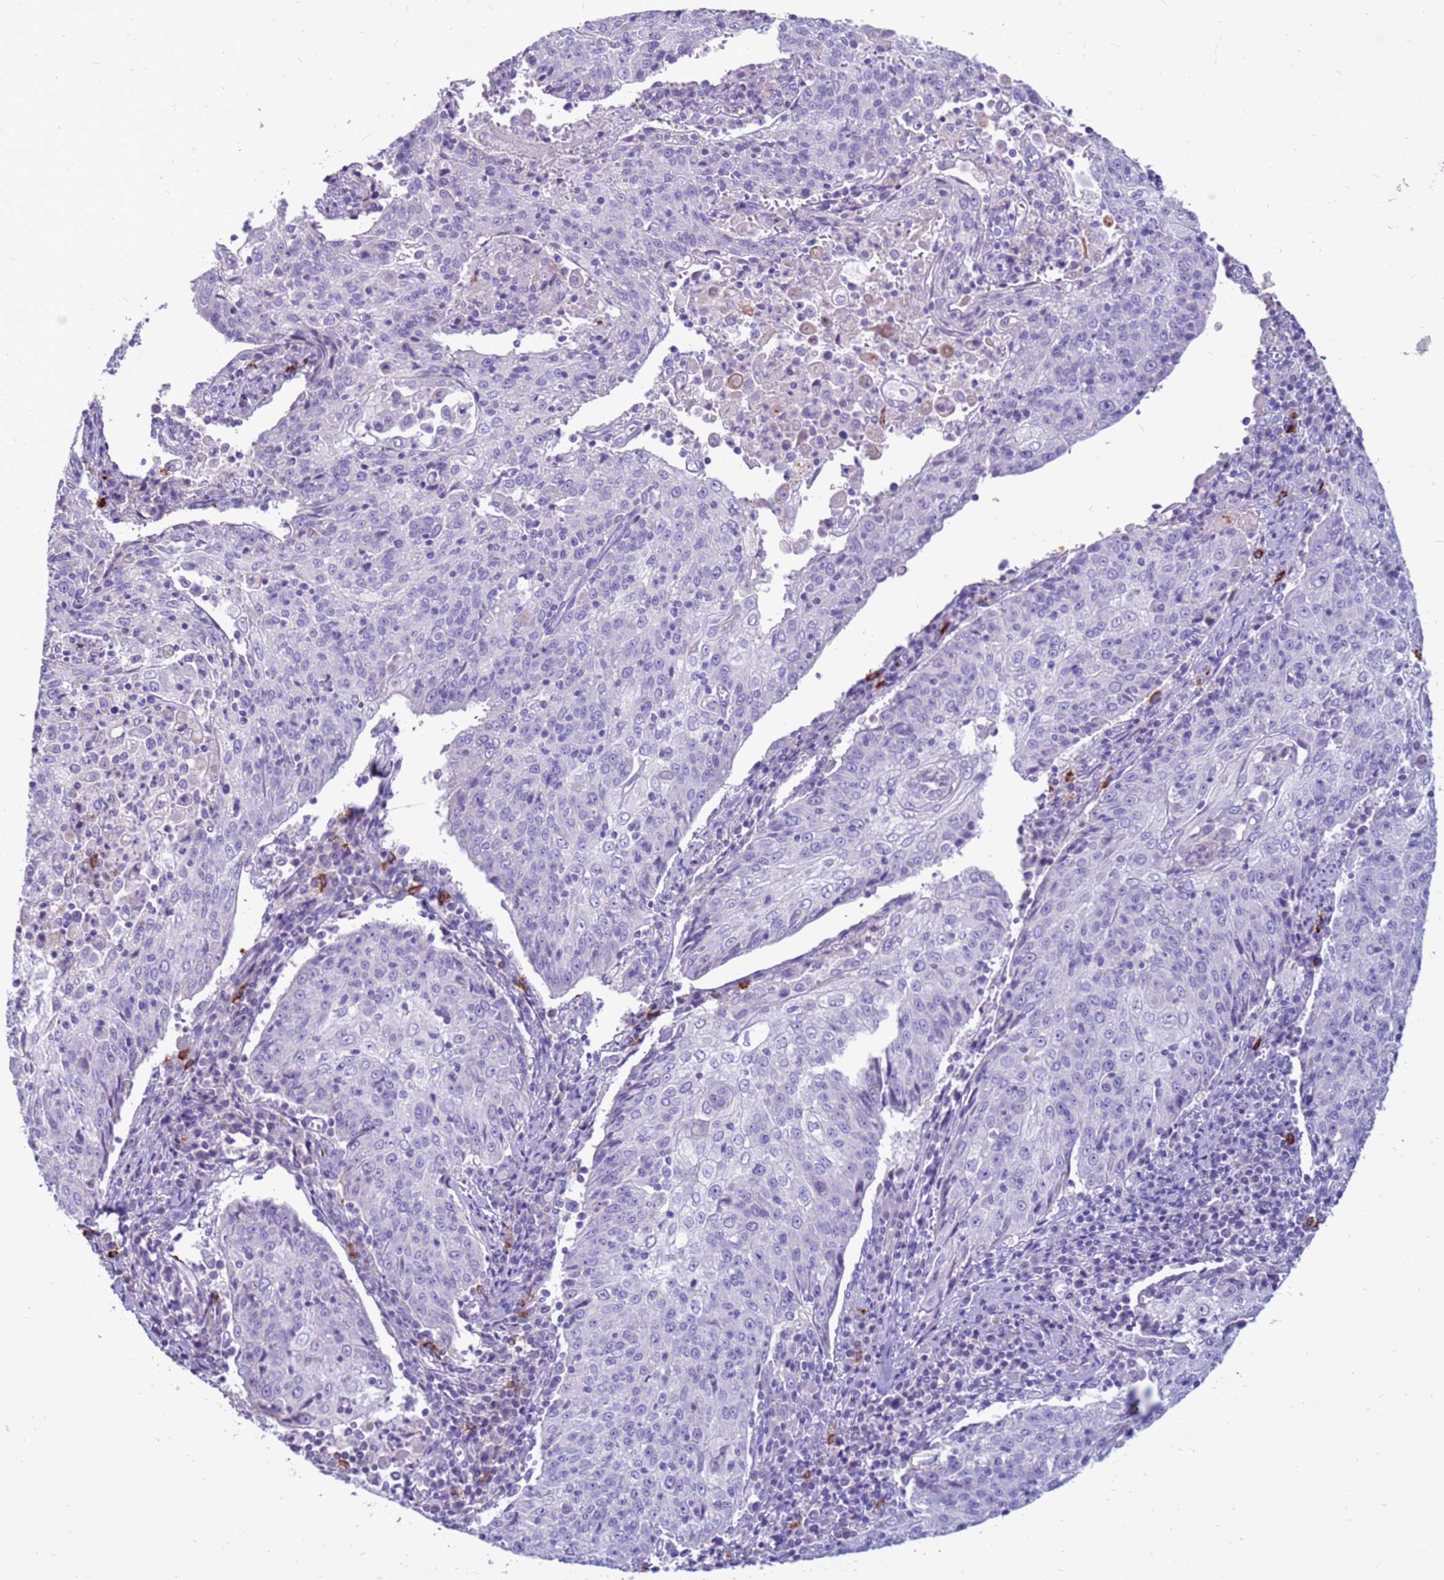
{"staining": {"intensity": "negative", "quantity": "none", "location": "none"}, "tissue": "cervical cancer", "cell_type": "Tumor cells", "image_type": "cancer", "snomed": [{"axis": "morphology", "description": "Squamous cell carcinoma, NOS"}, {"axis": "topography", "description": "Cervix"}], "caption": "Image shows no protein expression in tumor cells of cervical cancer (squamous cell carcinoma) tissue.", "gene": "PDE10A", "patient": {"sex": "female", "age": 48}}